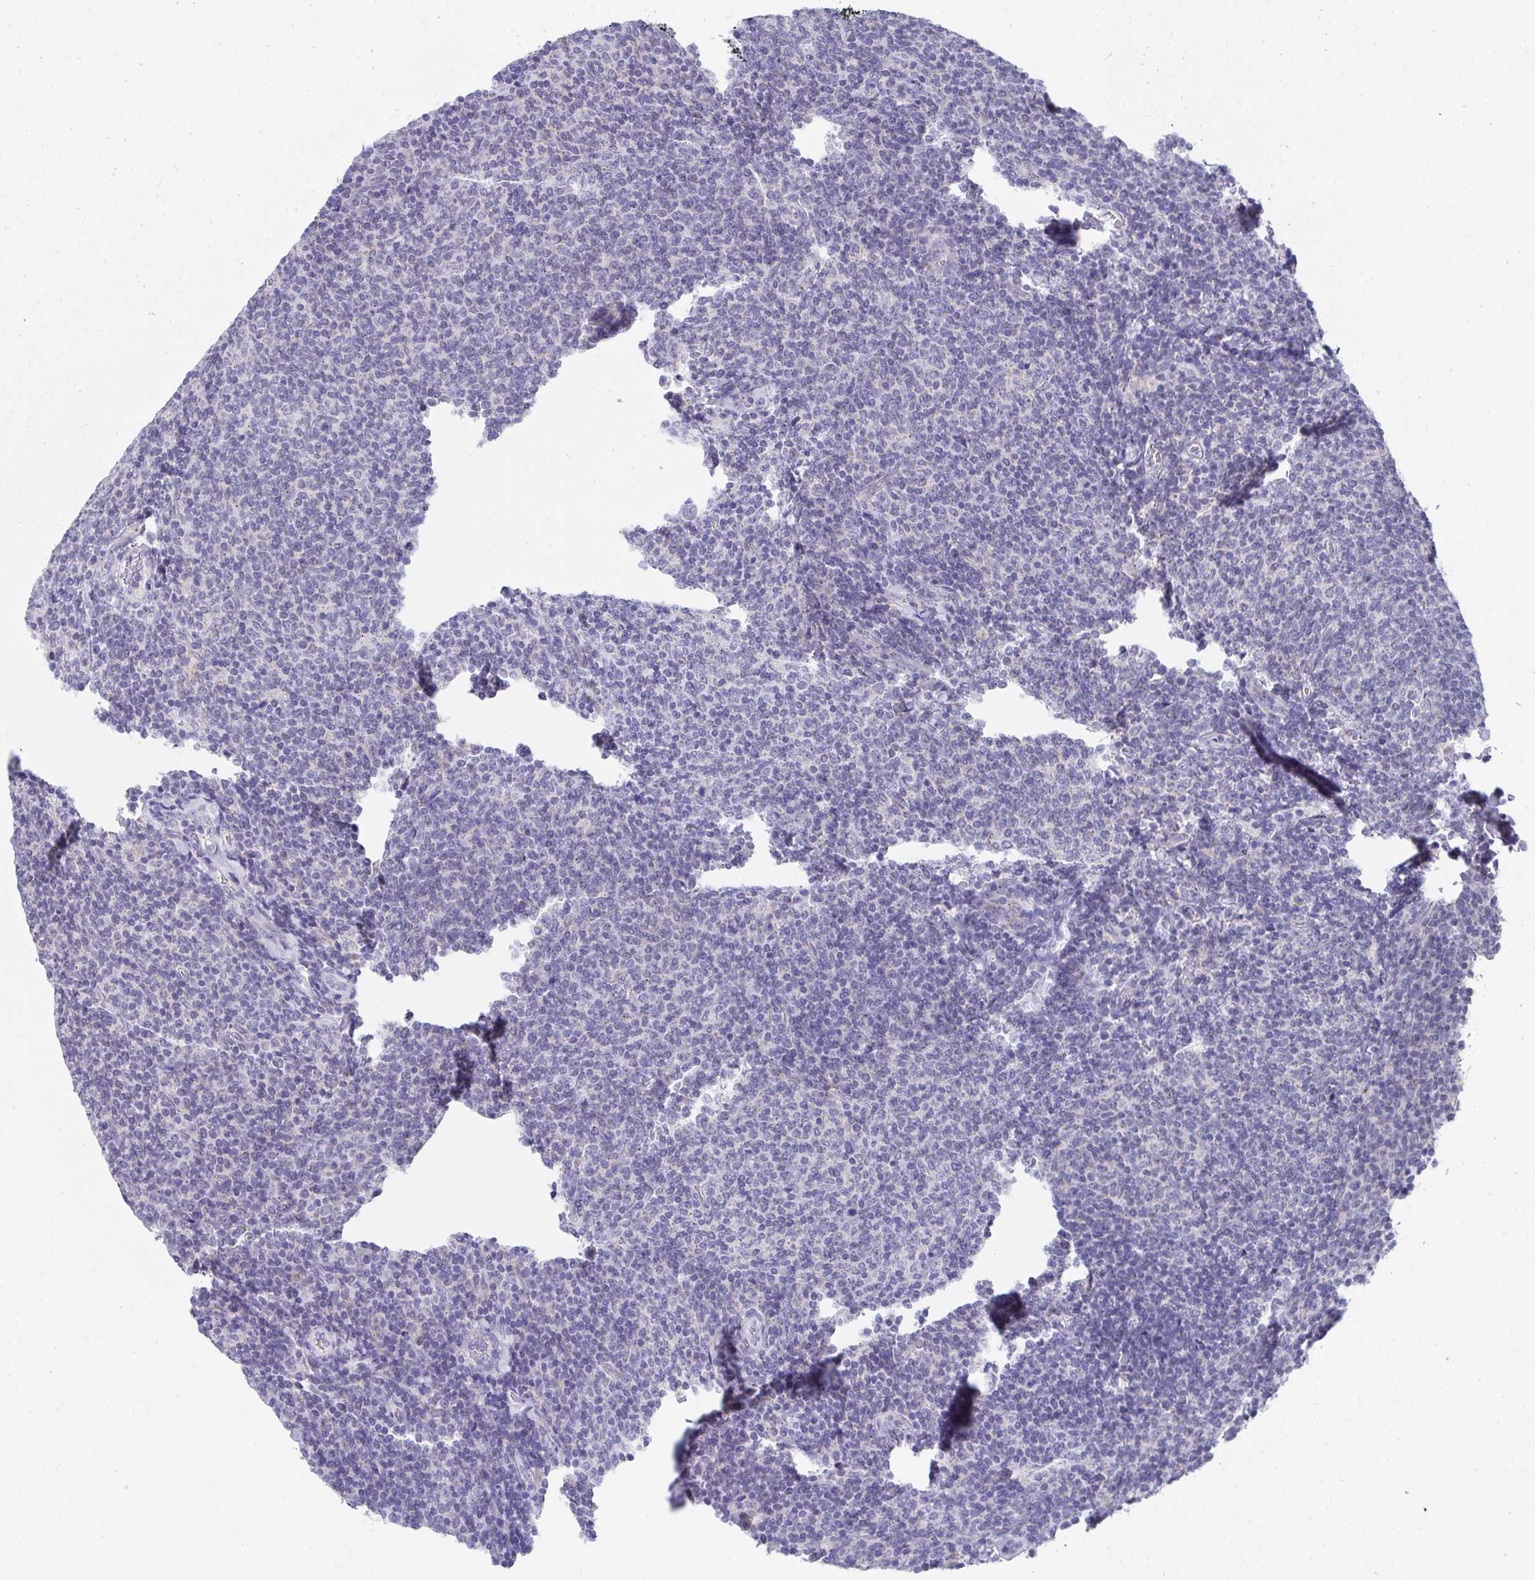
{"staining": {"intensity": "negative", "quantity": "none", "location": "none"}, "tissue": "lymphoma", "cell_type": "Tumor cells", "image_type": "cancer", "snomed": [{"axis": "morphology", "description": "Malignant lymphoma, non-Hodgkin's type, Low grade"}, {"axis": "topography", "description": "Lymph node"}], "caption": "This micrograph is of malignant lymphoma, non-Hodgkin's type (low-grade) stained with IHC to label a protein in brown with the nuclei are counter-stained blue. There is no staining in tumor cells. (DAB immunohistochemistry (IHC) with hematoxylin counter stain).", "gene": "TMPRSS2", "patient": {"sex": "male", "age": 52}}